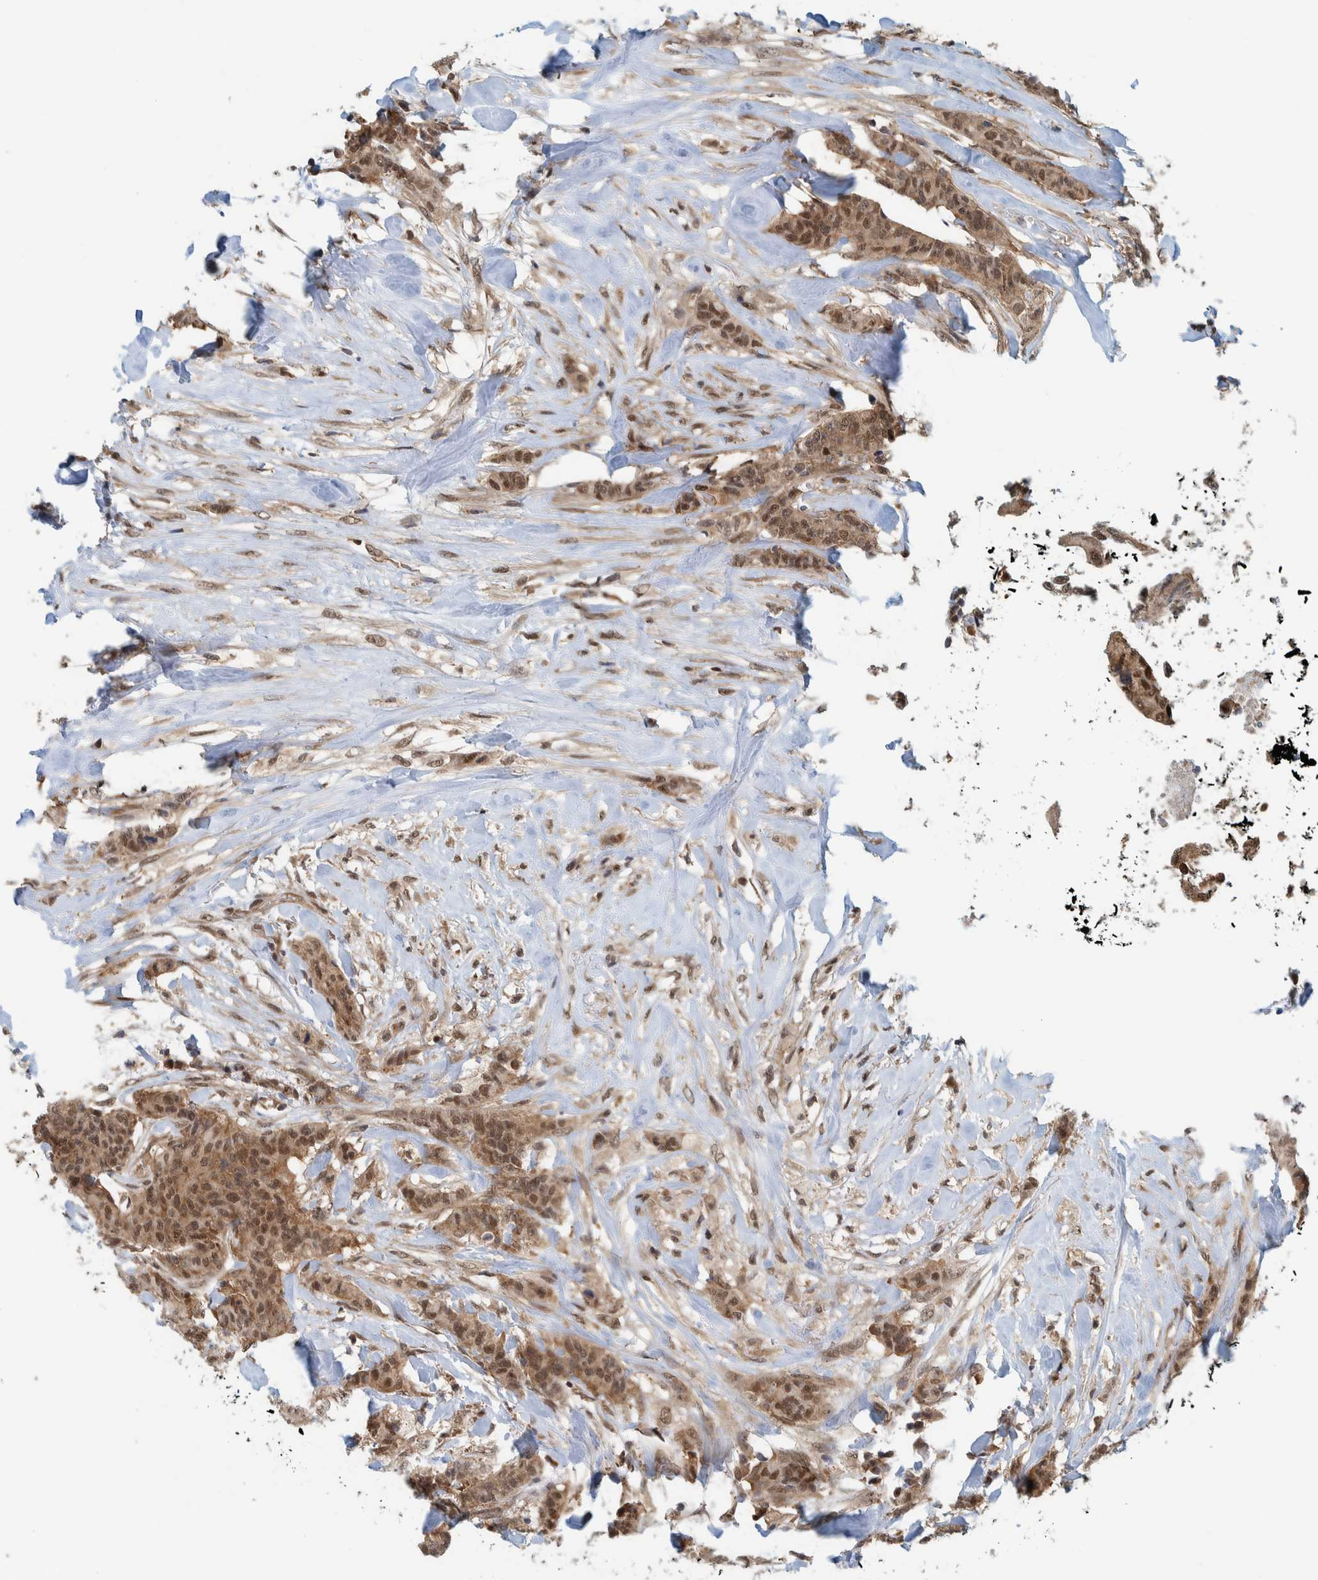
{"staining": {"intensity": "moderate", "quantity": ">75%", "location": "cytoplasmic/membranous,nuclear"}, "tissue": "breast cancer", "cell_type": "Tumor cells", "image_type": "cancer", "snomed": [{"axis": "morphology", "description": "Normal tissue, NOS"}, {"axis": "morphology", "description": "Duct carcinoma"}, {"axis": "topography", "description": "Breast"}], "caption": "Moderate cytoplasmic/membranous and nuclear expression for a protein is identified in about >75% of tumor cells of breast infiltrating ductal carcinoma using IHC.", "gene": "COPS3", "patient": {"sex": "female", "age": 40}}